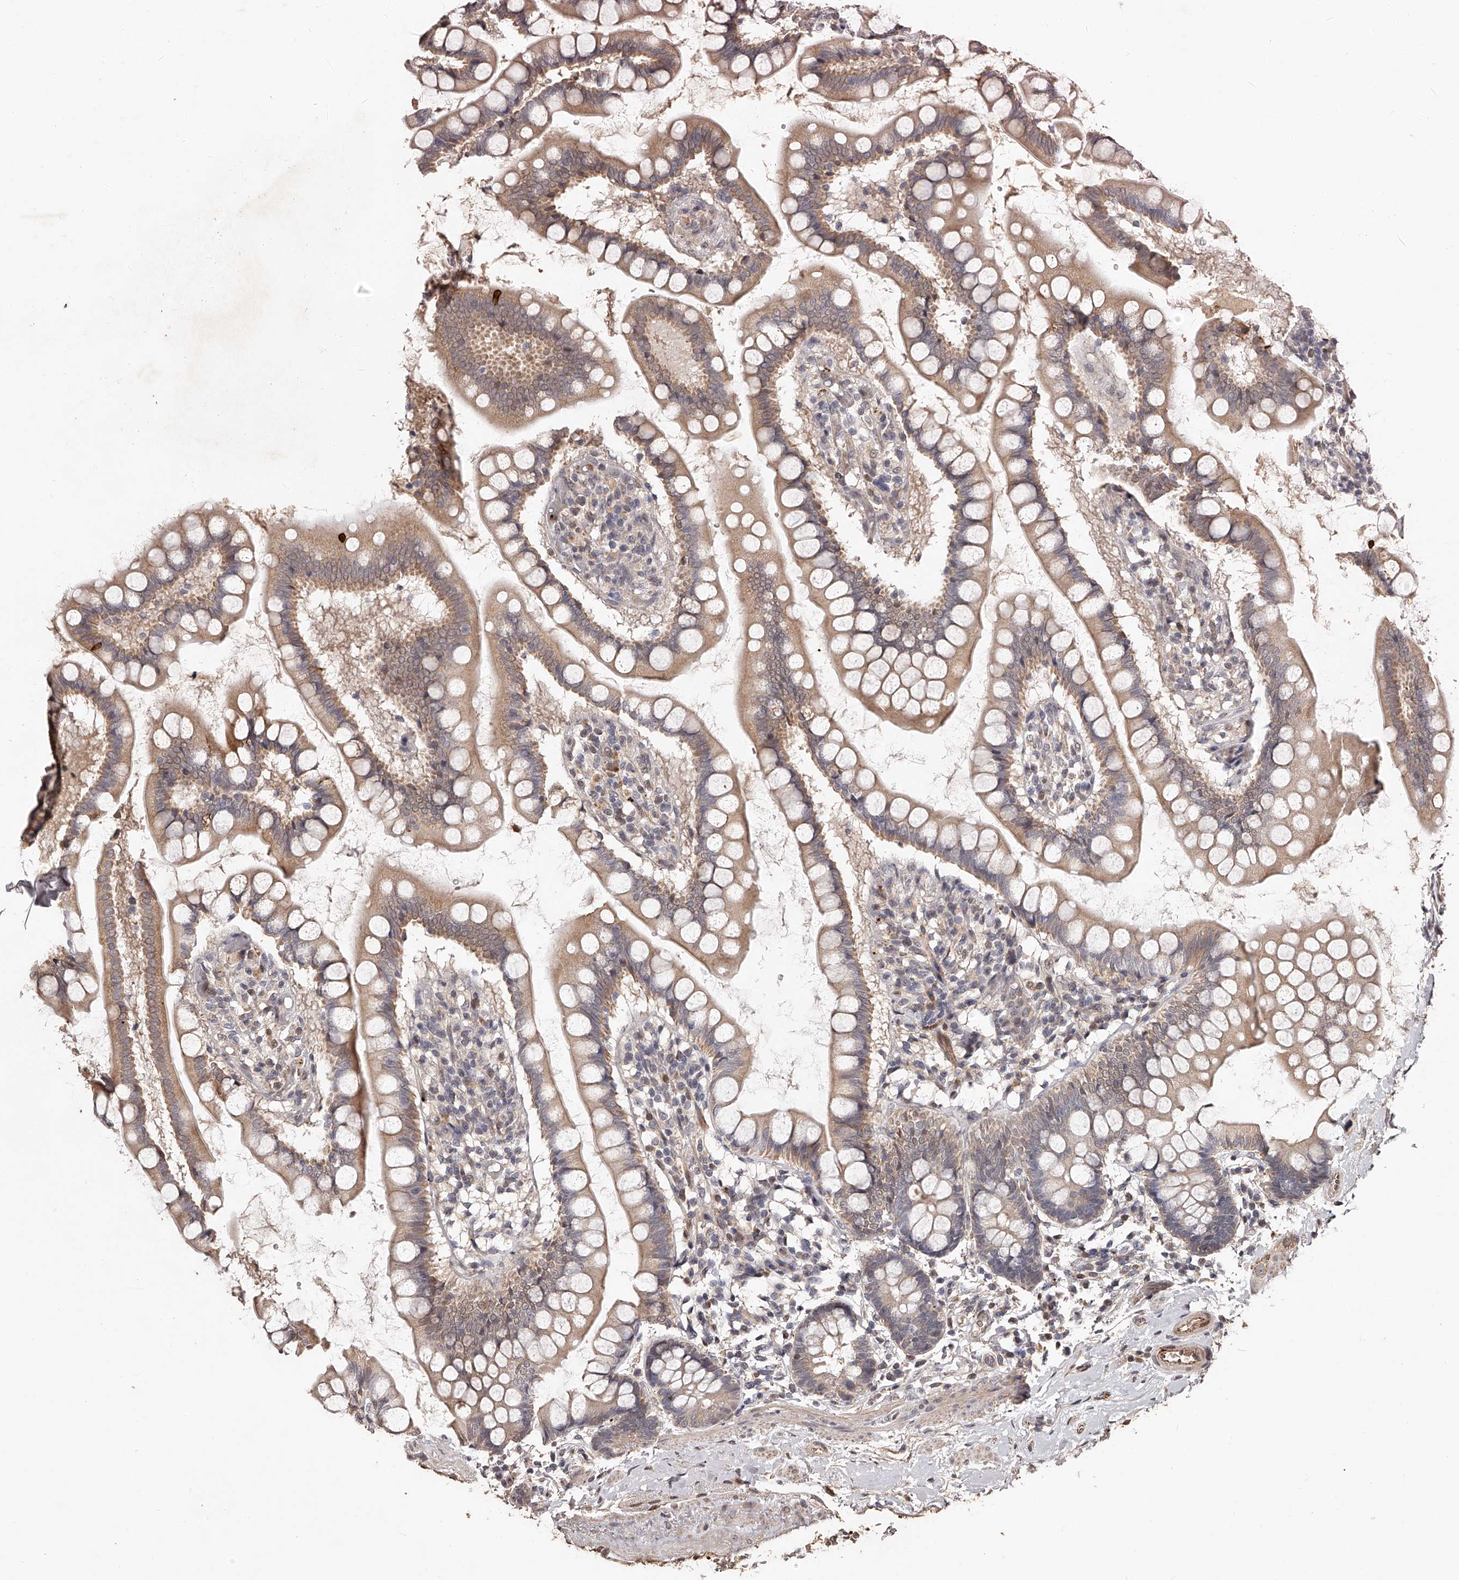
{"staining": {"intensity": "moderate", "quantity": ">75%", "location": "cytoplasmic/membranous"}, "tissue": "small intestine", "cell_type": "Glandular cells", "image_type": "normal", "snomed": [{"axis": "morphology", "description": "Normal tissue, NOS"}, {"axis": "topography", "description": "Small intestine"}], "caption": "The immunohistochemical stain highlights moderate cytoplasmic/membranous expression in glandular cells of normal small intestine.", "gene": "URGCP", "patient": {"sex": "female", "age": 84}}